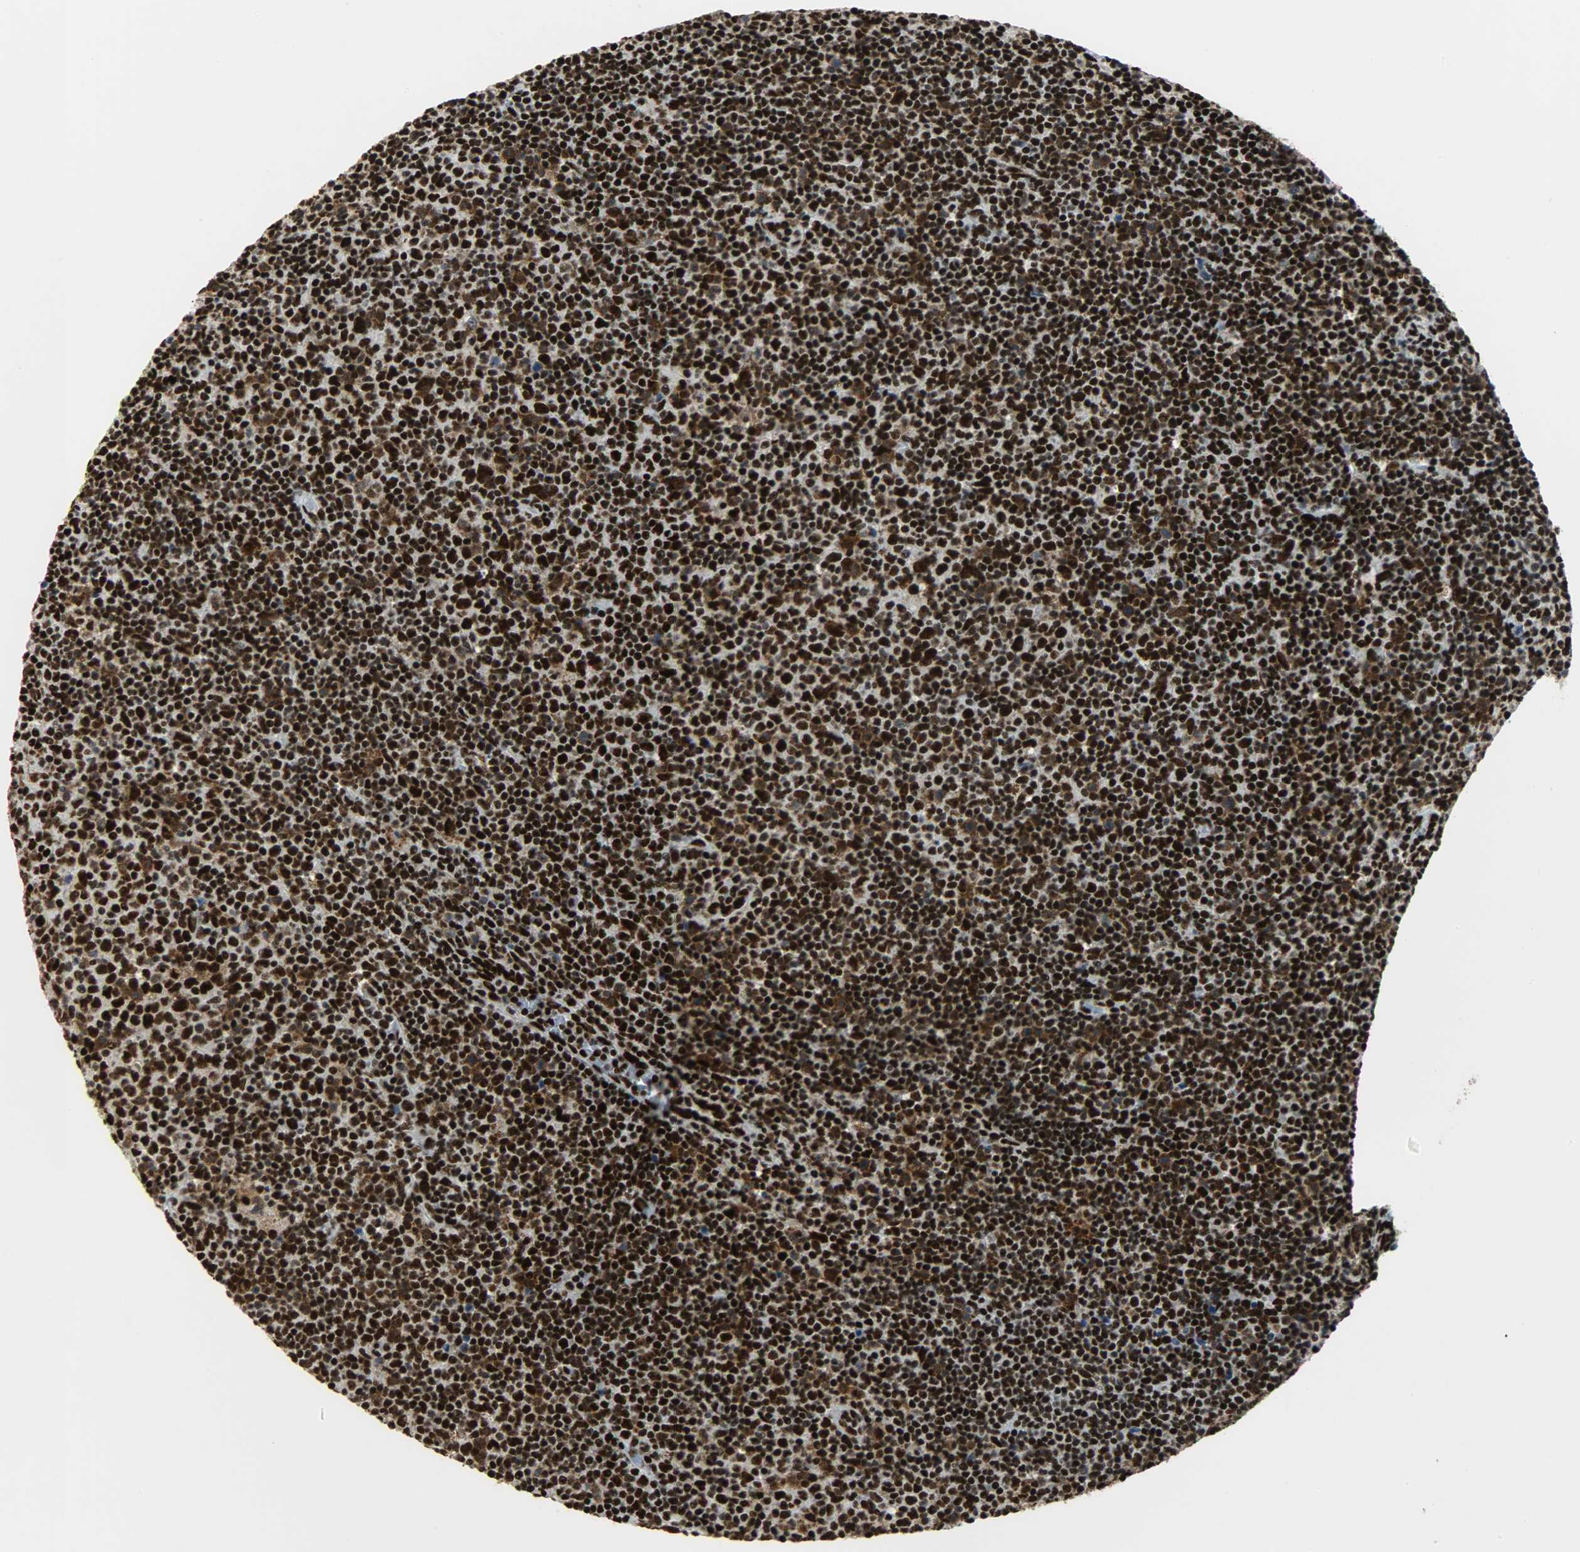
{"staining": {"intensity": "strong", "quantity": ">75%", "location": "cytoplasmic/membranous,nuclear"}, "tissue": "lymphoma", "cell_type": "Tumor cells", "image_type": "cancer", "snomed": [{"axis": "morphology", "description": "Malignant lymphoma, non-Hodgkin's type, Low grade"}, {"axis": "topography", "description": "Lymph node"}], "caption": "A photomicrograph of human low-grade malignant lymphoma, non-Hodgkin's type stained for a protein shows strong cytoplasmic/membranous and nuclear brown staining in tumor cells.", "gene": "SSB", "patient": {"sex": "male", "age": 70}}